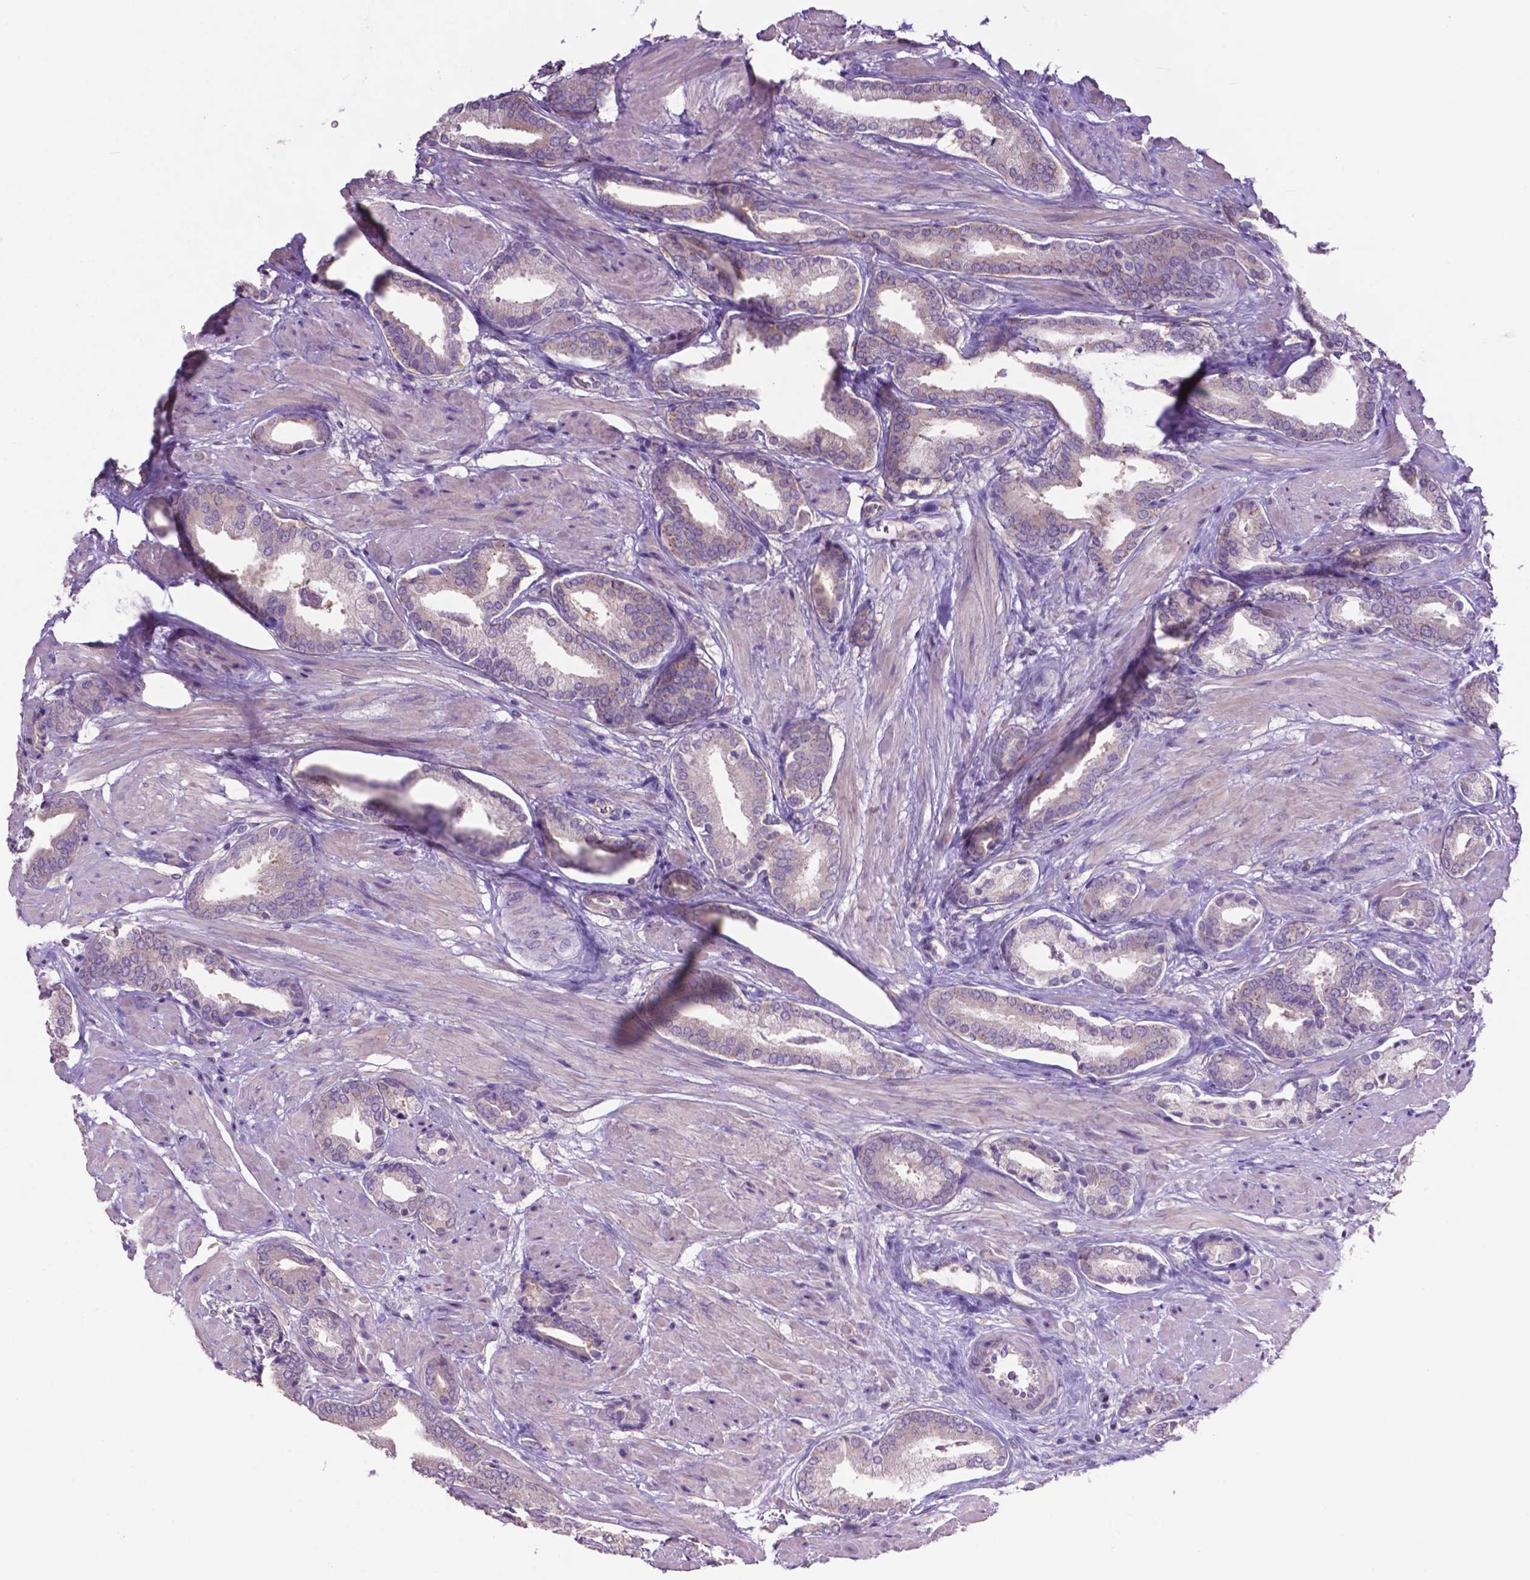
{"staining": {"intensity": "negative", "quantity": "none", "location": "none"}, "tissue": "prostate cancer", "cell_type": "Tumor cells", "image_type": "cancer", "snomed": [{"axis": "morphology", "description": "Adenocarcinoma, High grade"}, {"axis": "topography", "description": "Prostate"}], "caption": "High power microscopy image of an immunohistochemistry histopathology image of adenocarcinoma (high-grade) (prostate), revealing no significant positivity in tumor cells. The staining is performed using DAB (3,3'-diaminobenzidine) brown chromogen with nuclei counter-stained in using hematoxylin.", "gene": "PRPS2", "patient": {"sex": "male", "age": 56}}